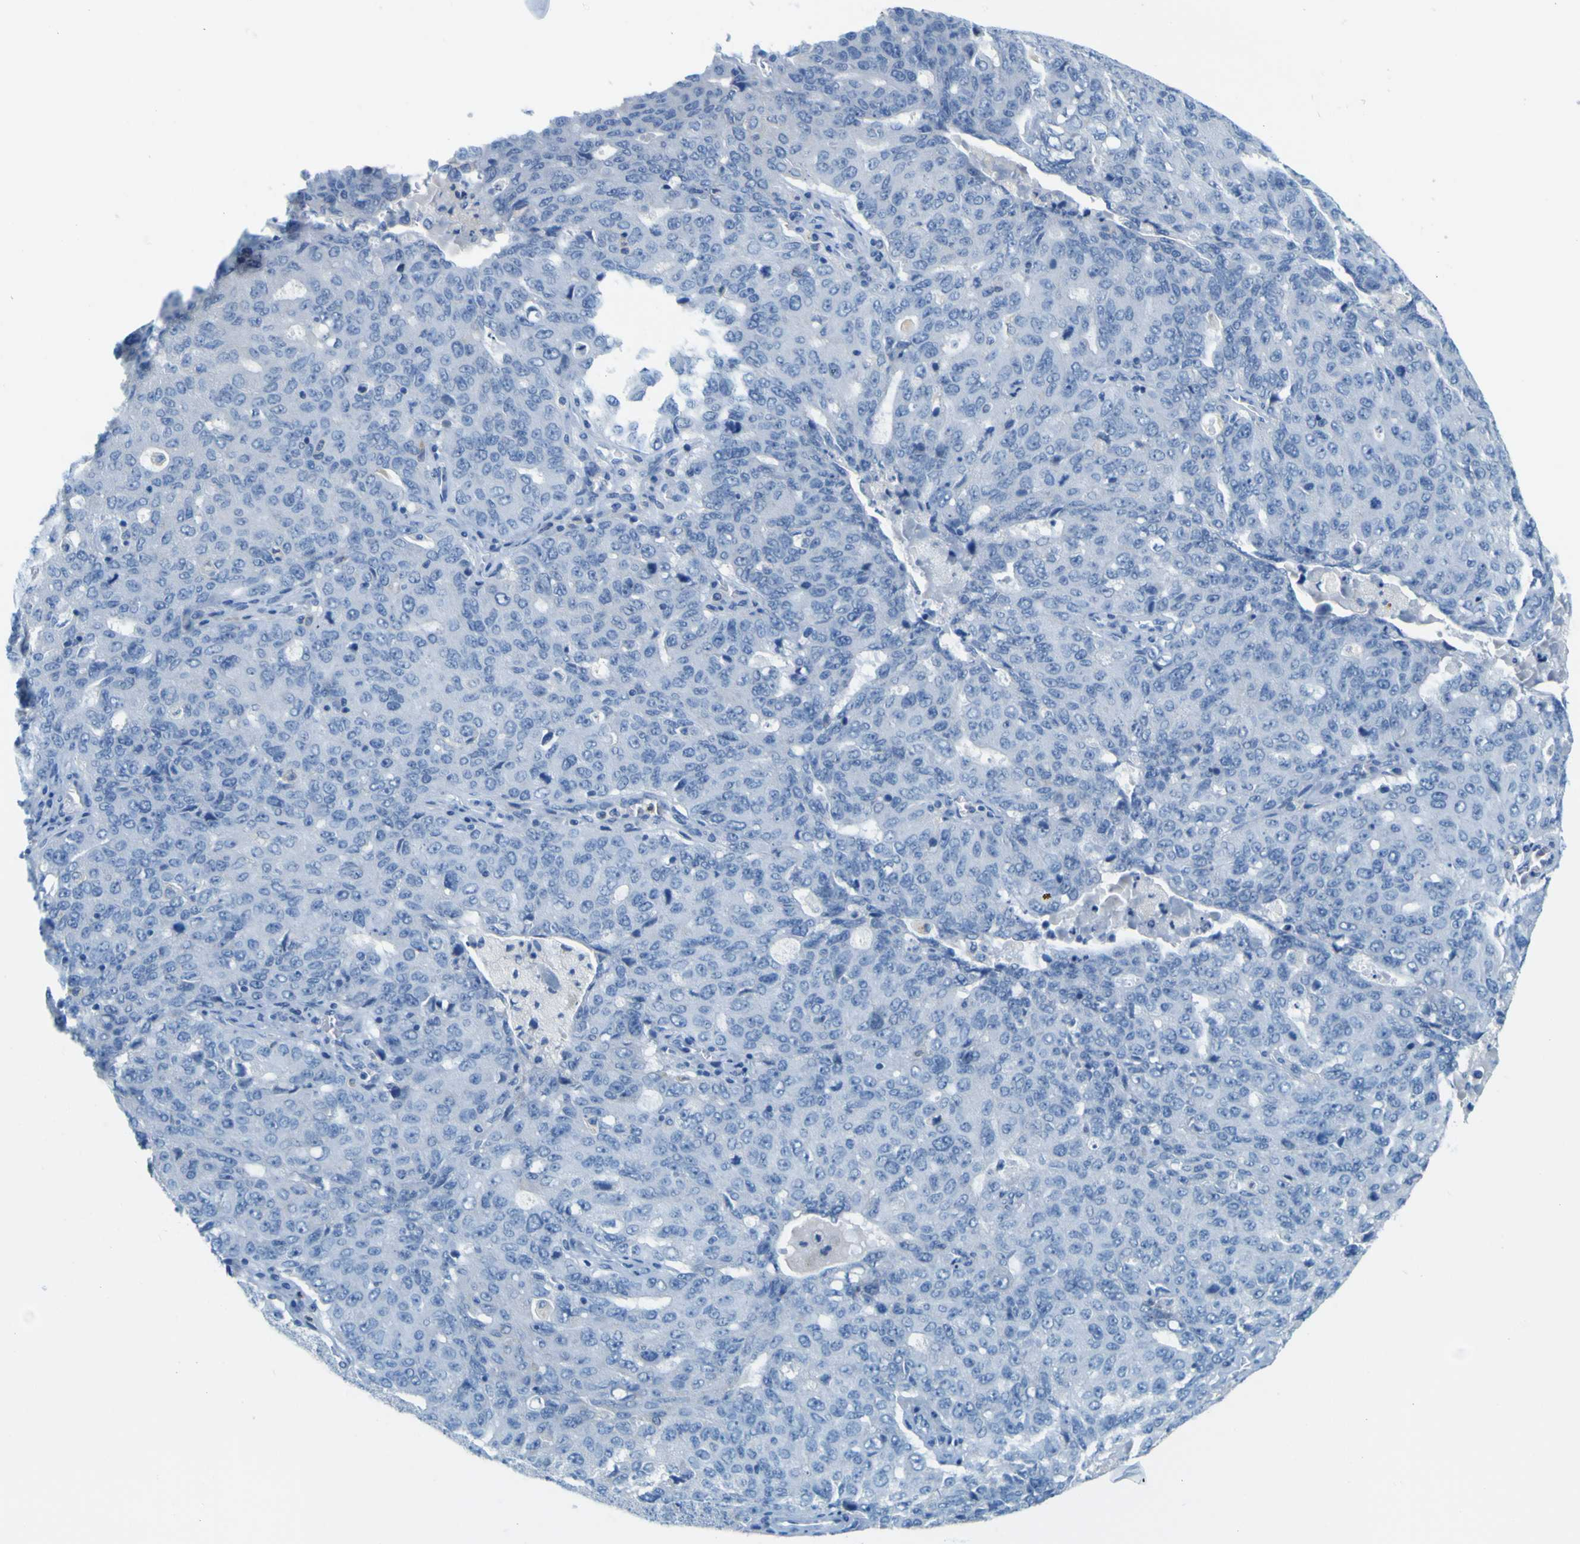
{"staining": {"intensity": "negative", "quantity": "none", "location": "none"}, "tissue": "ovarian cancer", "cell_type": "Tumor cells", "image_type": "cancer", "snomed": [{"axis": "morphology", "description": "Carcinoma, endometroid"}, {"axis": "topography", "description": "Ovary"}], "caption": "An image of human ovarian cancer is negative for staining in tumor cells.", "gene": "ACSL1", "patient": {"sex": "female", "age": 62}}